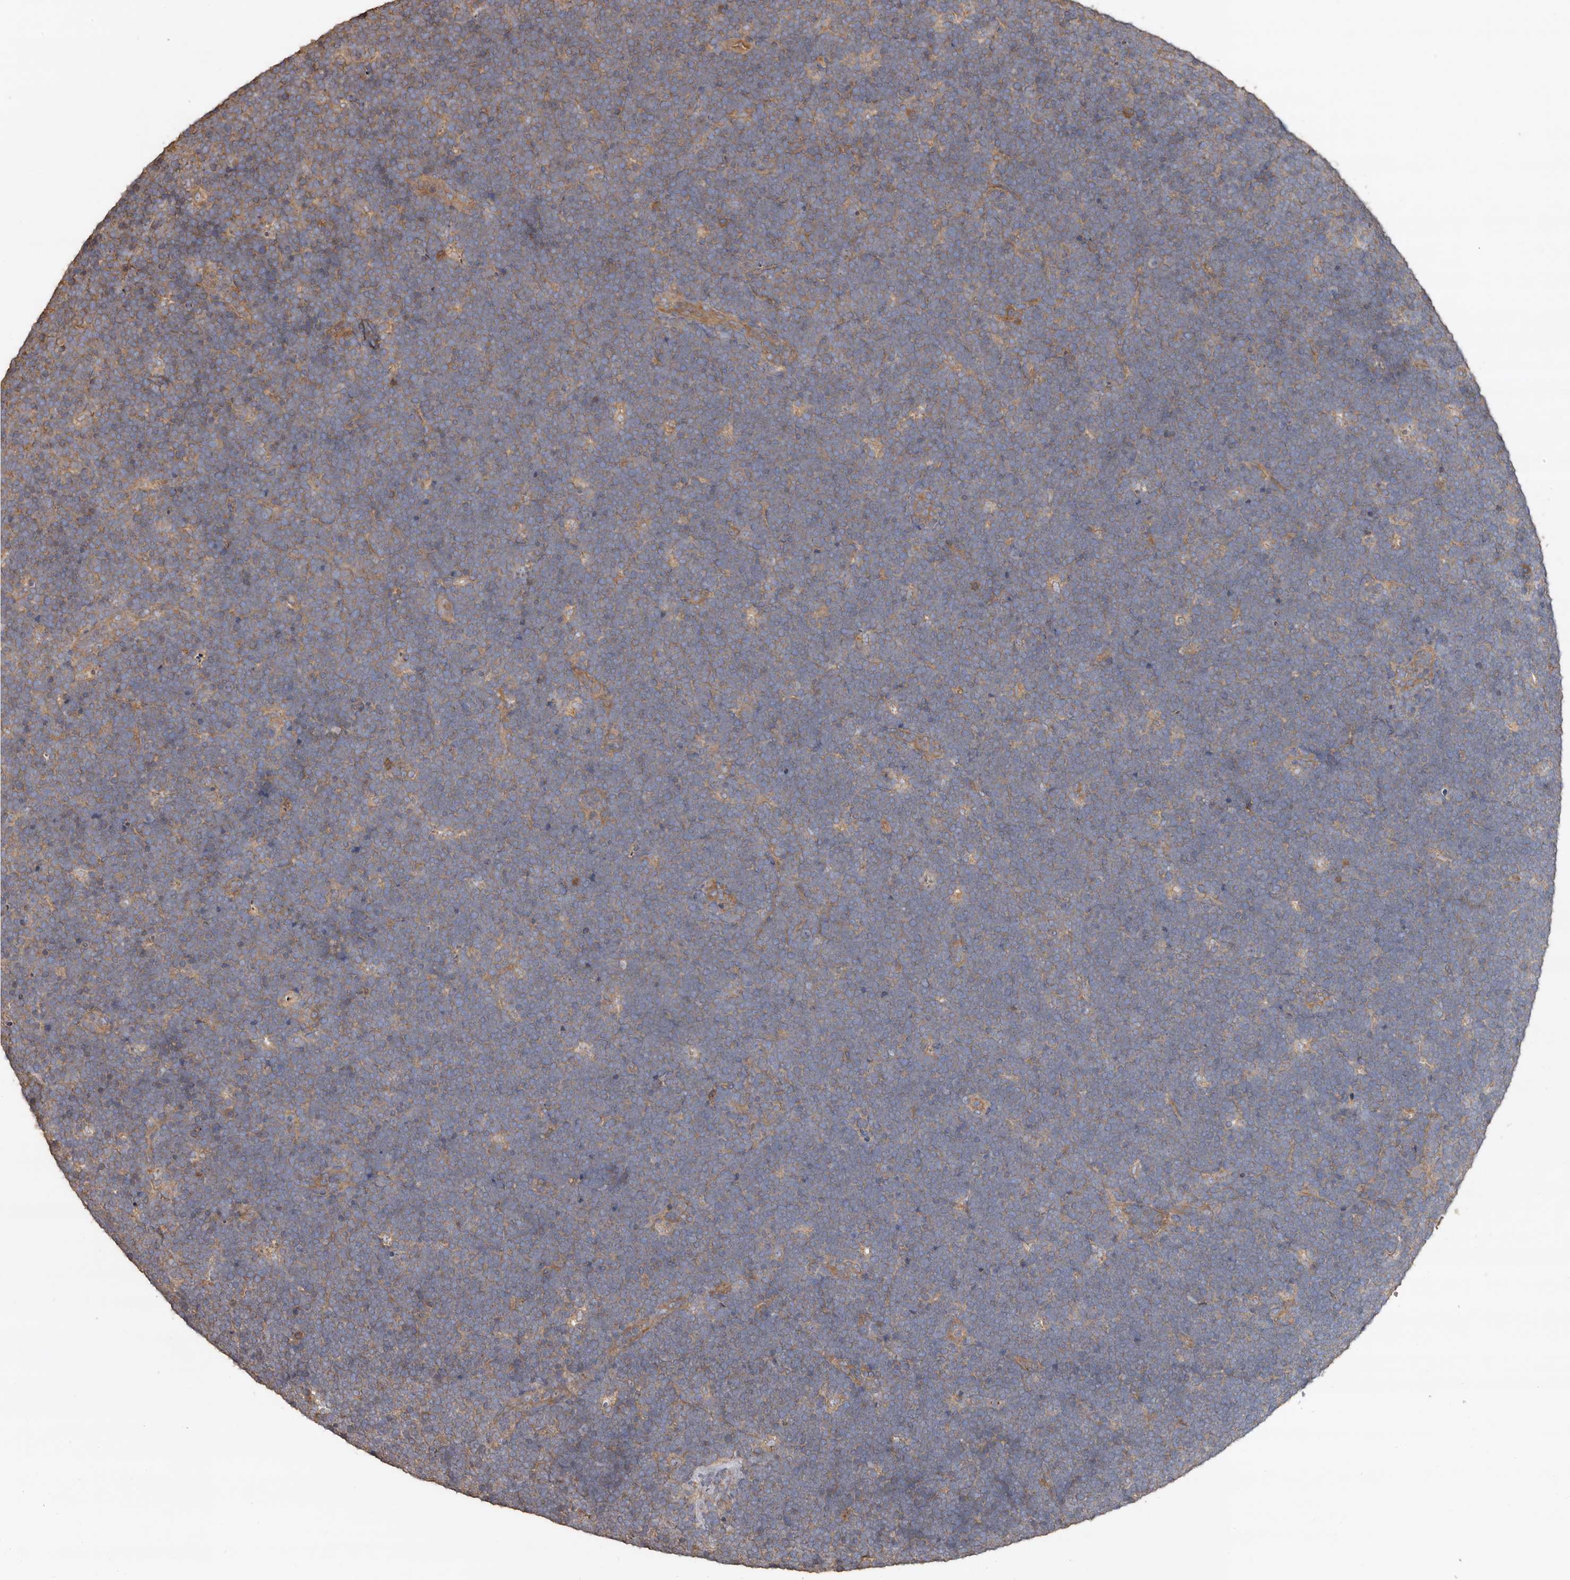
{"staining": {"intensity": "weak", "quantity": "<25%", "location": "cytoplasmic/membranous"}, "tissue": "lymphoma", "cell_type": "Tumor cells", "image_type": "cancer", "snomed": [{"axis": "morphology", "description": "Malignant lymphoma, non-Hodgkin's type, High grade"}, {"axis": "topography", "description": "Lymph node"}], "caption": "This is a micrograph of immunohistochemistry (IHC) staining of lymphoma, which shows no positivity in tumor cells.", "gene": "FLCN", "patient": {"sex": "male", "age": 13}}